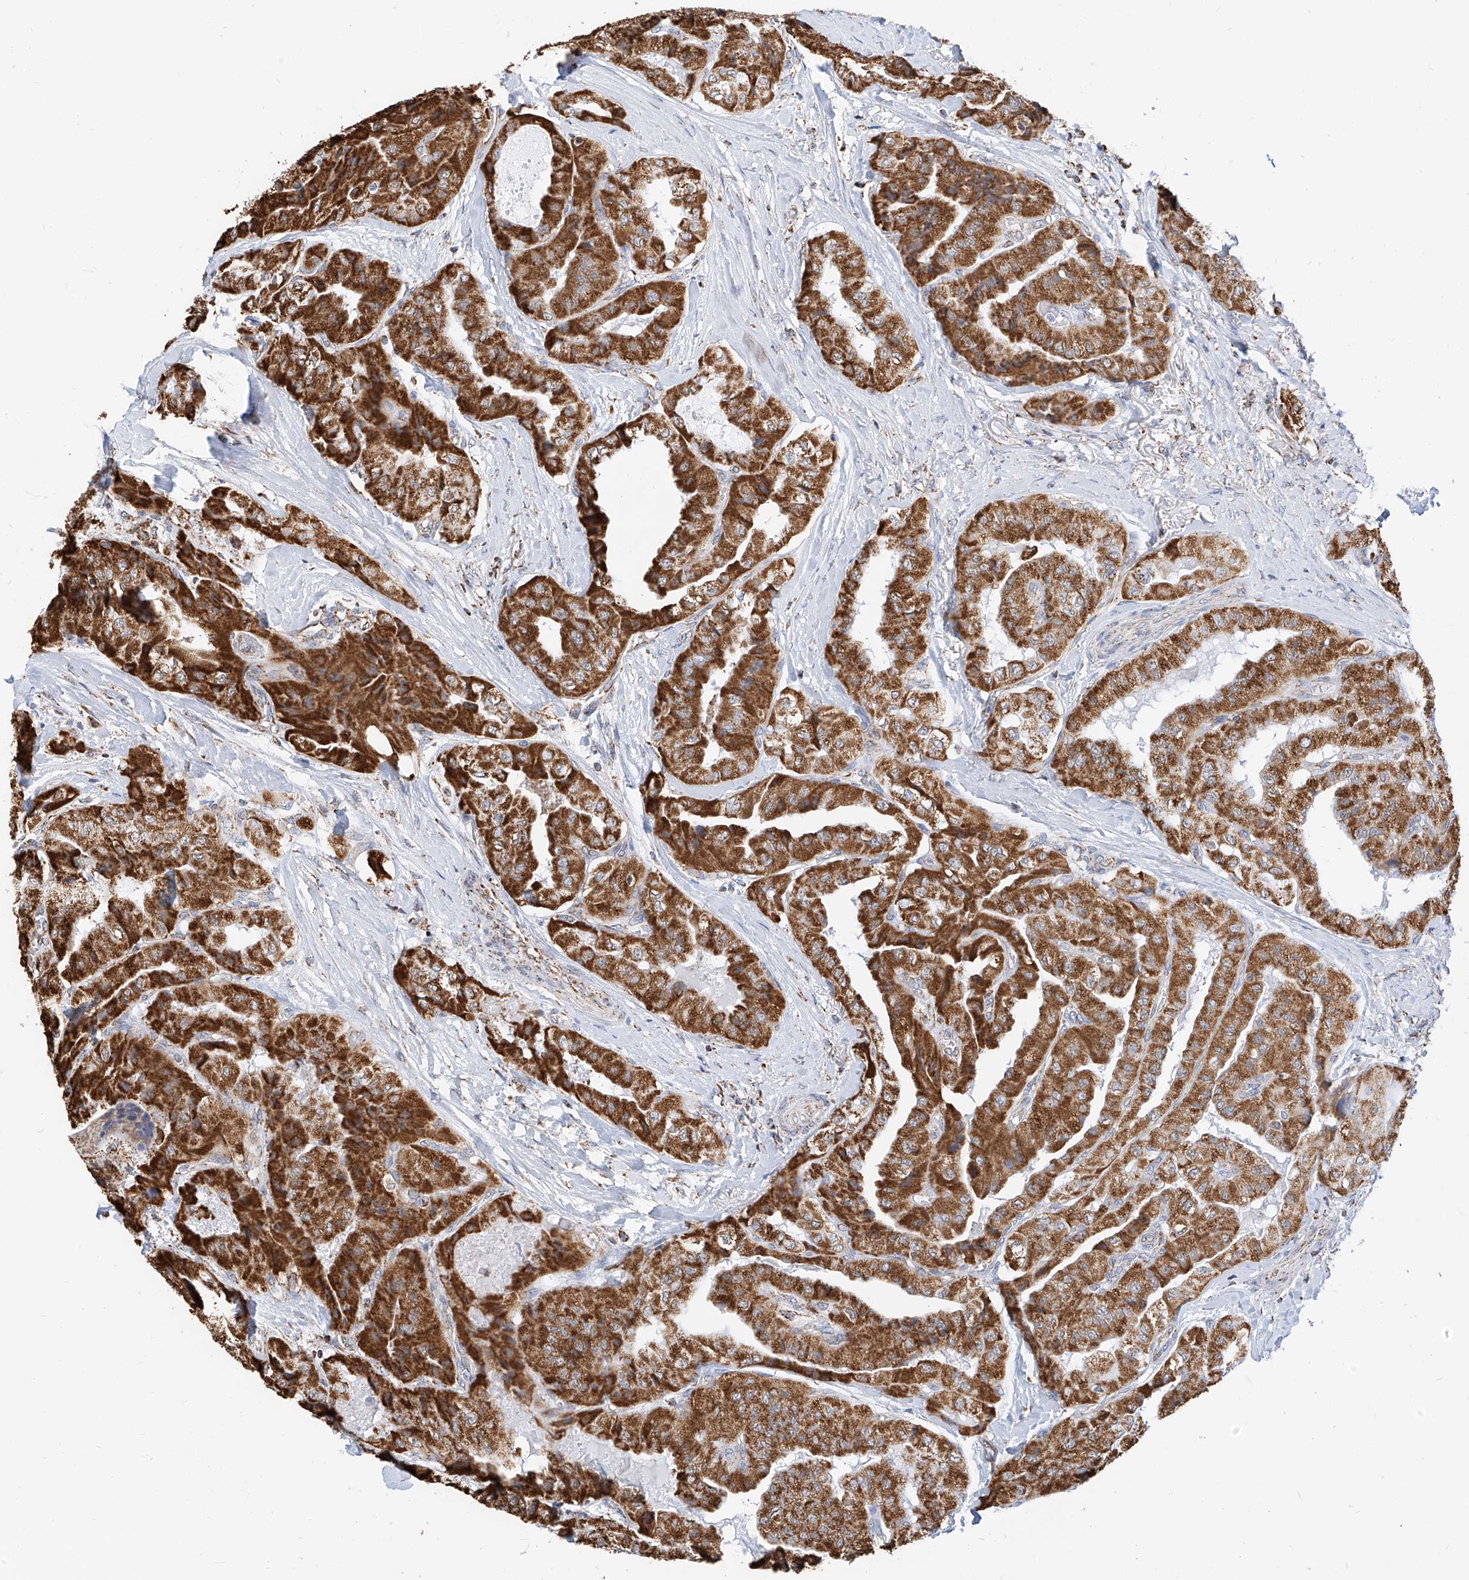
{"staining": {"intensity": "strong", "quantity": ">75%", "location": "cytoplasmic/membranous"}, "tissue": "thyroid cancer", "cell_type": "Tumor cells", "image_type": "cancer", "snomed": [{"axis": "morphology", "description": "Papillary adenocarcinoma, NOS"}, {"axis": "topography", "description": "Thyroid gland"}], "caption": "Immunohistochemical staining of thyroid cancer exhibits strong cytoplasmic/membranous protein staining in about >75% of tumor cells.", "gene": "NALCN", "patient": {"sex": "female", "age": 59}}